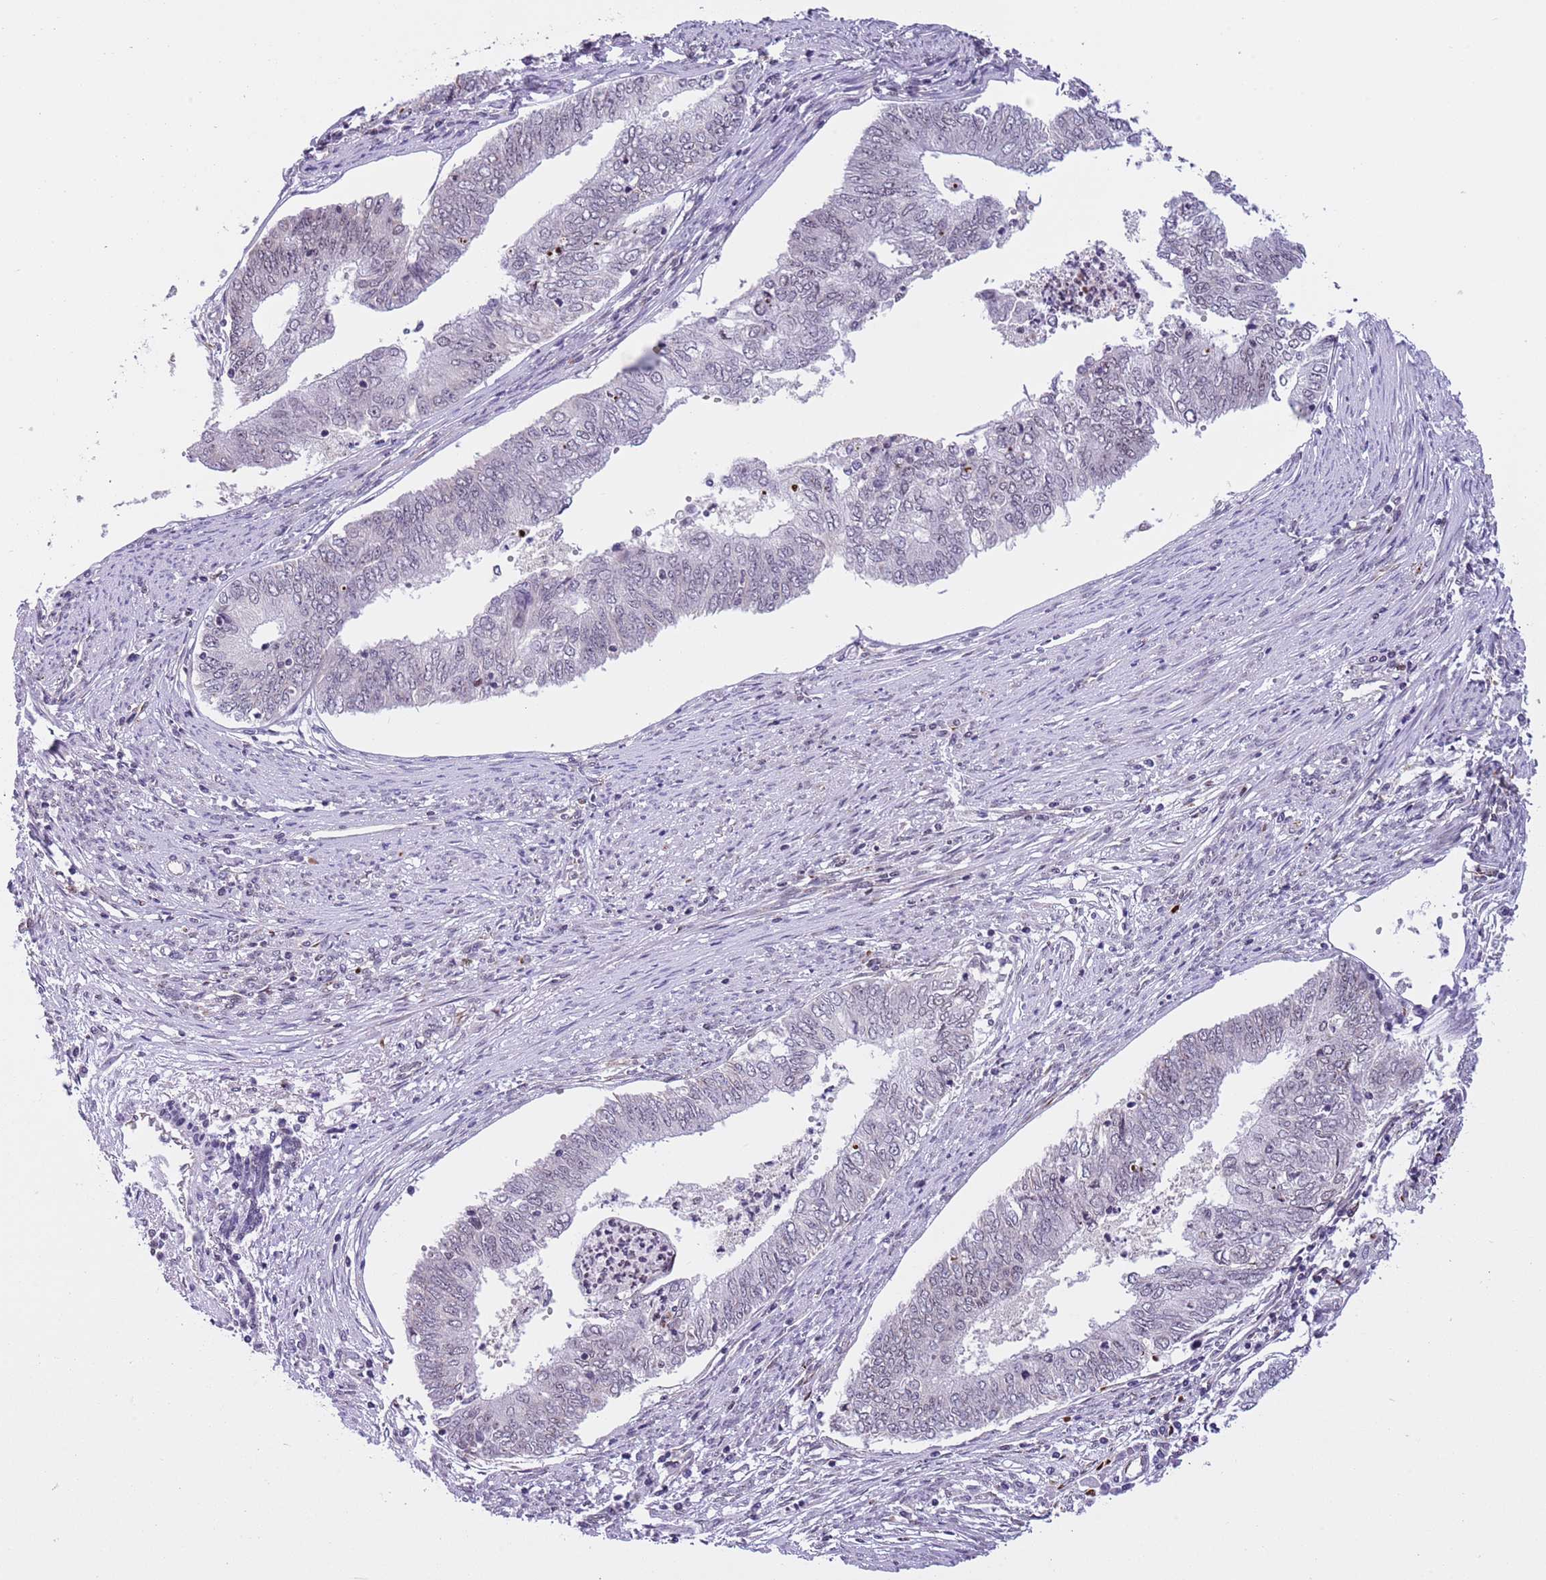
{"staining": {"intensity": "moderate", "quantity": "<25%", "location": "nuclear"}, "tissue": "endometrial cancer", "cell_type": "Tumor cells", "image_type": "cancer", "snomed": [{"axis": "morphology", "description": "Adenocarcinoma, NOS"}, {"axis": "topography", "description": "Endometrium"}], "caption": "The histopathology image displays staining of endometrial cancer (adenocarcinoma), revealing moderate nuclear protein positivity (brown color) within tumor cells.", "gene": "NRIP1", "patient": {"sex": "female", "age": 68}}